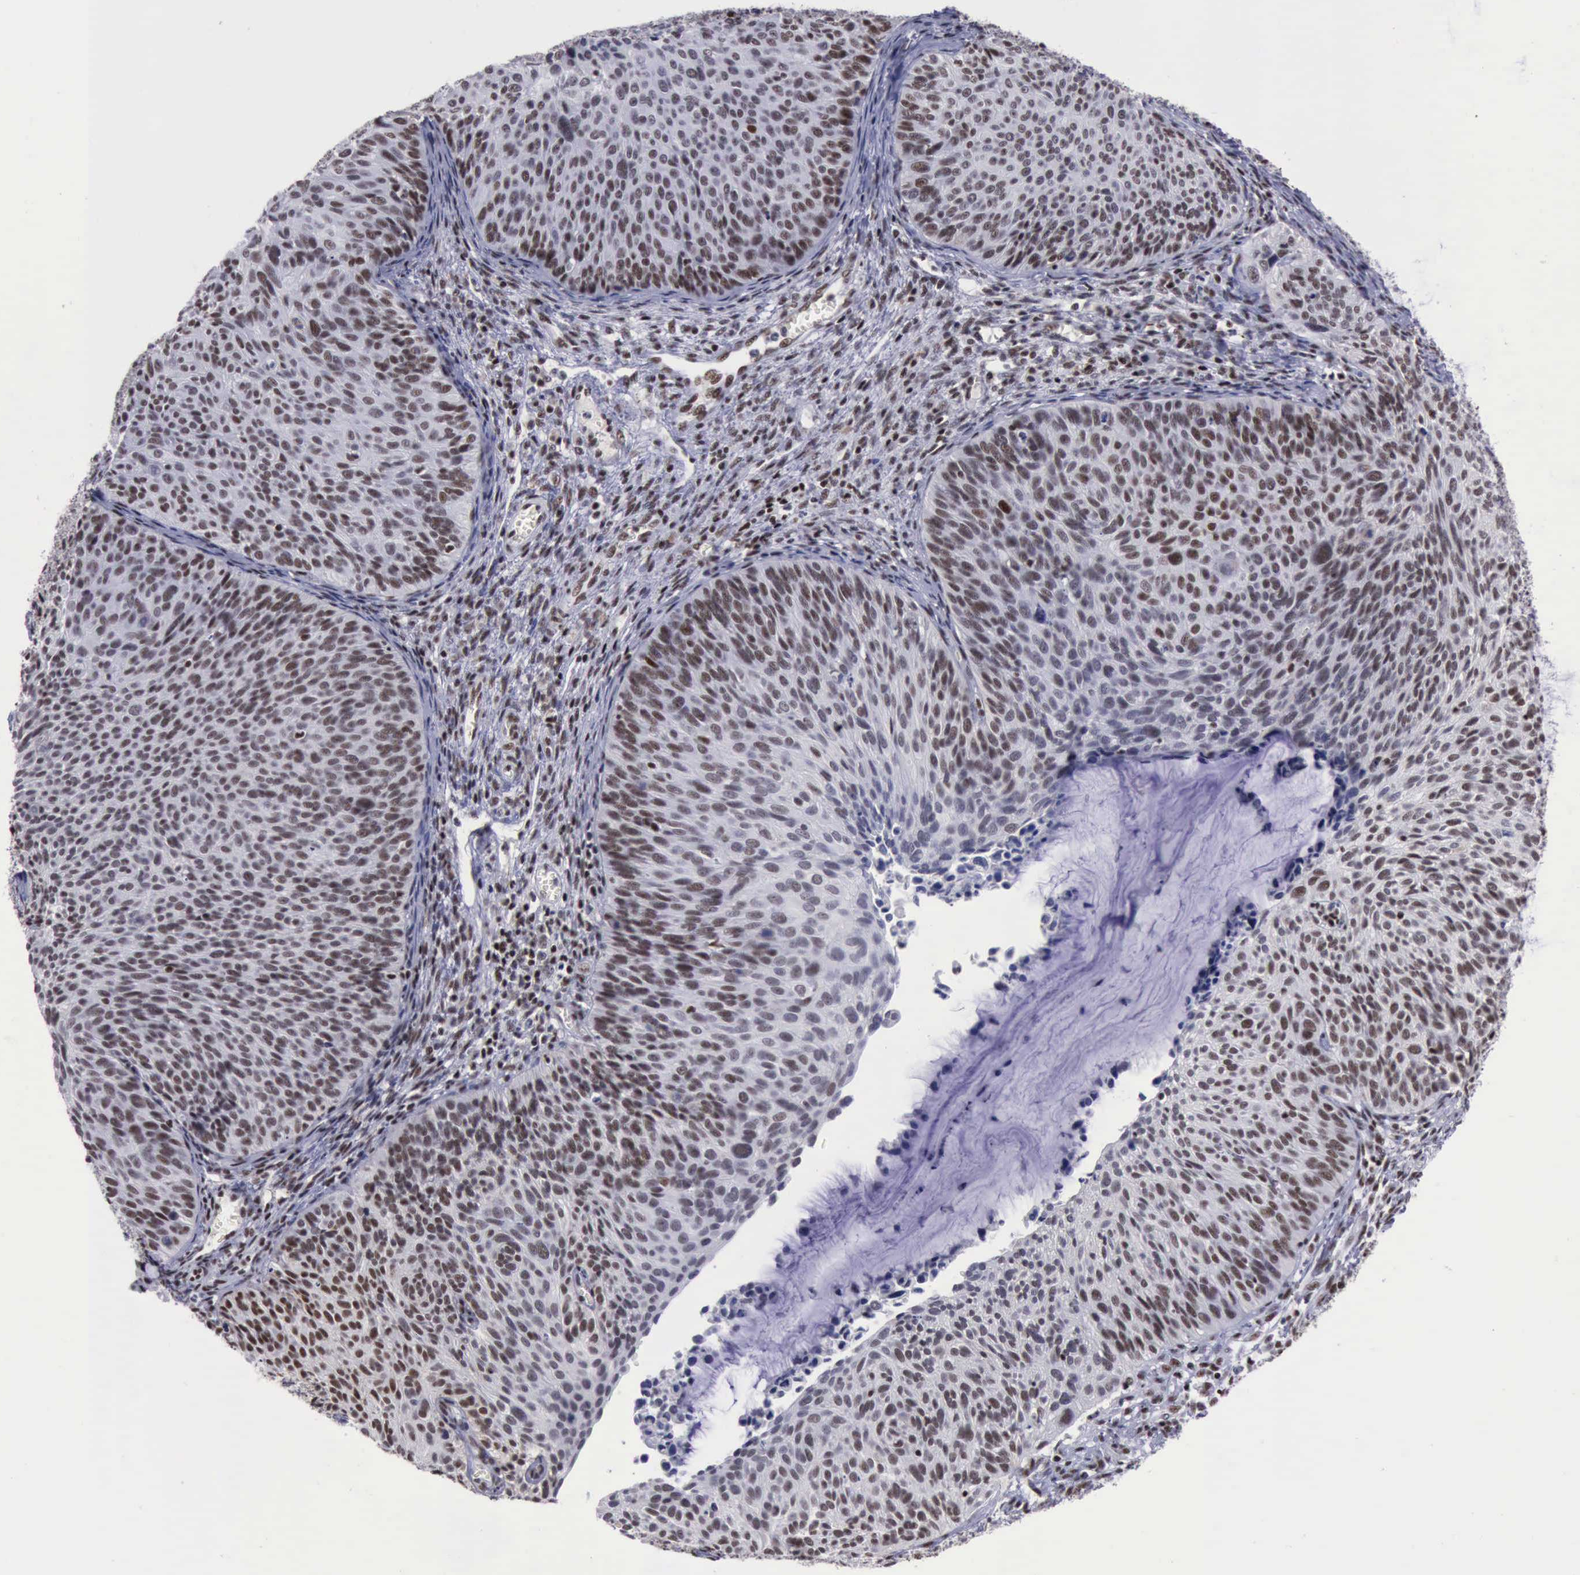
{"staining": {"intensity": "moderate", "quantity": "25%-75%", "location": "nuclear"}, "tissue": "cervical cancer", "cell_type": "Tumor cells", "image_type": "cancer", "snomed": [{"axis": "morphology", "description": "Squamous cell carcinoma, NOS"}, {"axis": "topography", "description": "Cervix"}], "caption": "Protein expression analysis of human cervical cancer reveals moderate nuclear expression in about 25%-75% of tumor cells.", "gene": "YY1", "patient": {"sex": "female", "age": 36}}